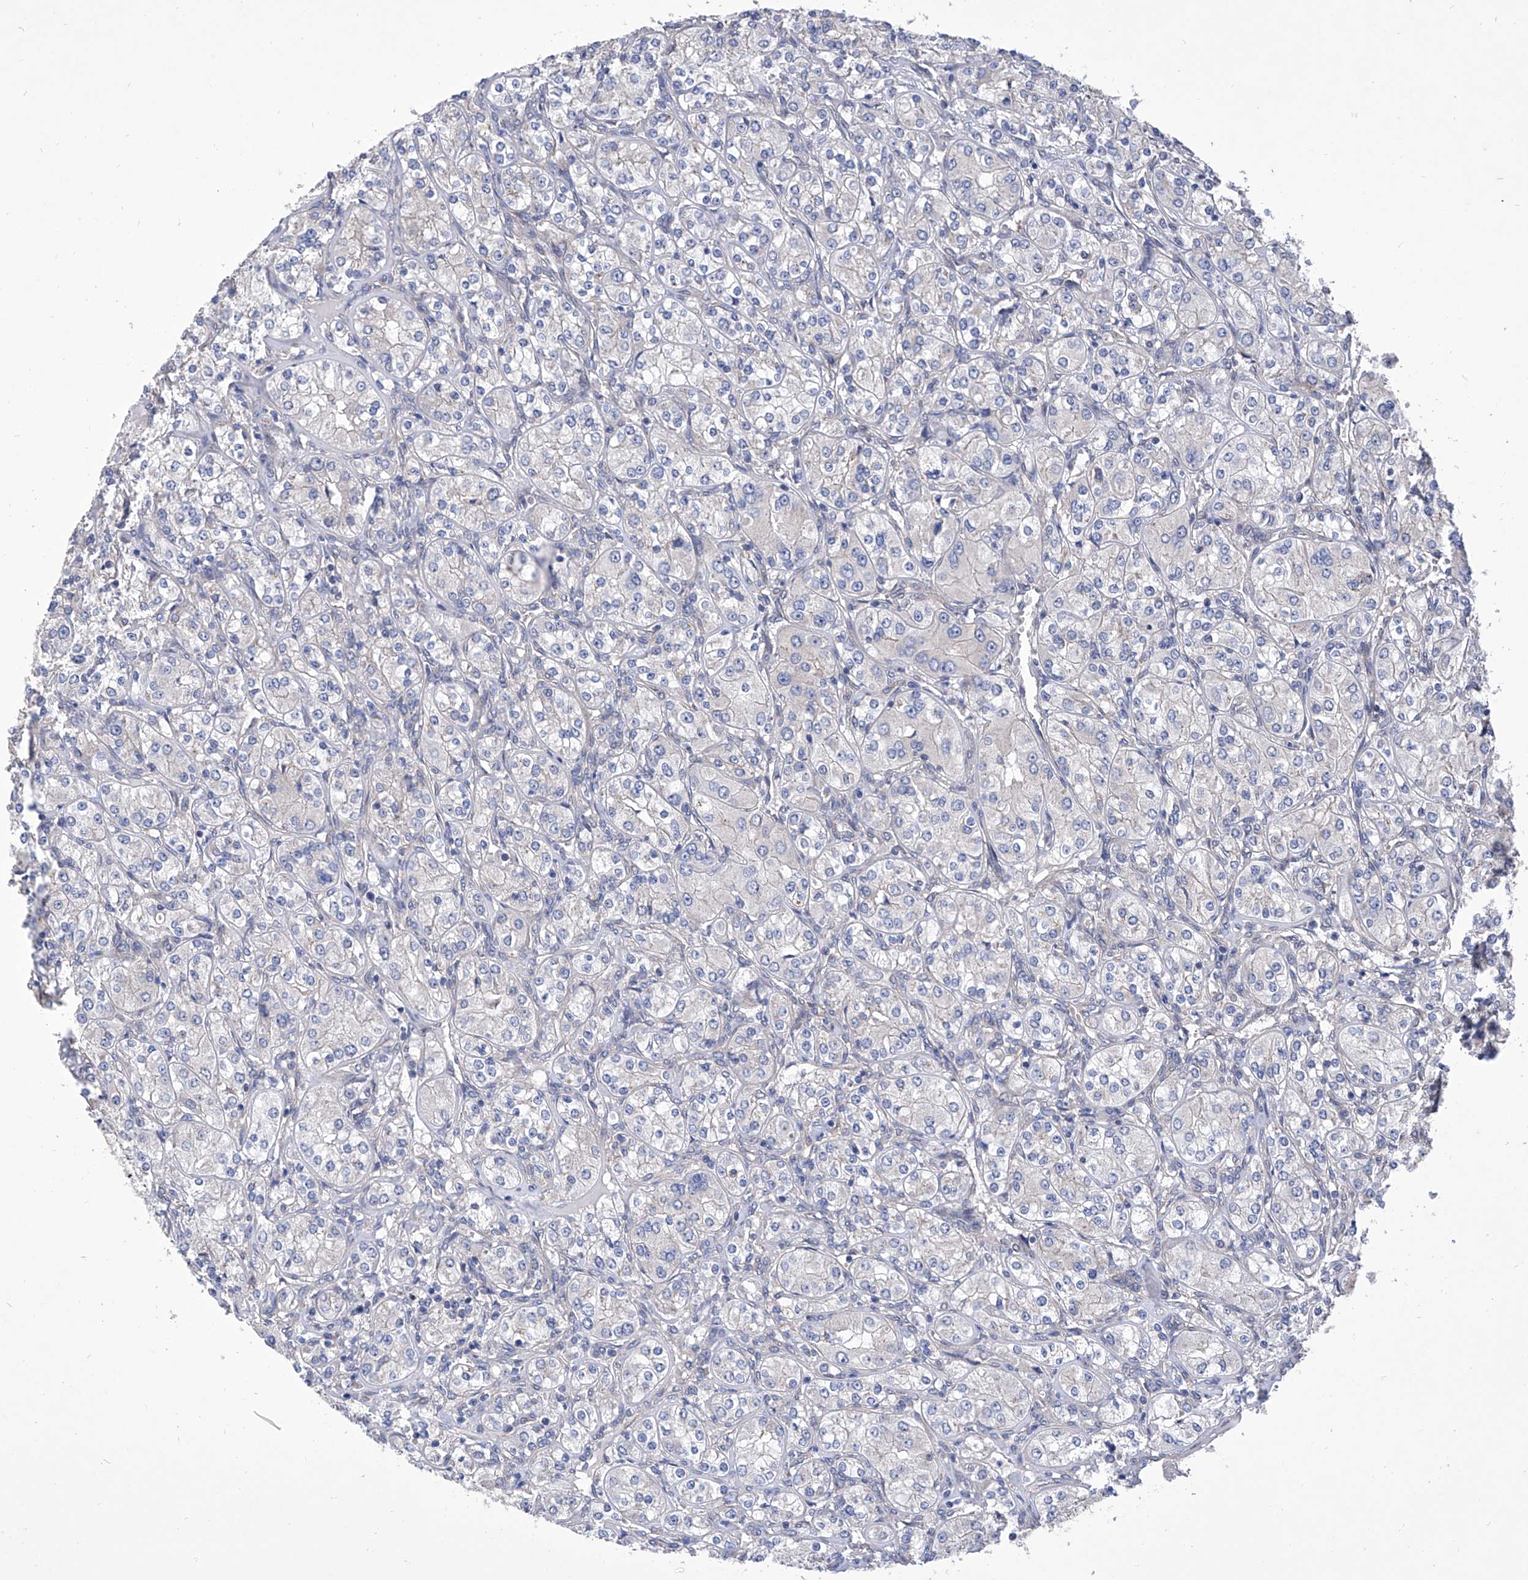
{"staining": {"intensity": "negative", "quantity": "none", "location": "none"}, "tissue": "renal cancer", "cell_type": "Tumor cells", "image_type": "cancer", "snomed": [{"axis": "morphology", "description": "Adenocarcinoma, NOS"}, {"axis": "topography", "description": "Kidney"}], "caption": "Immunohistochemistry (IHC) photomicrograph of neoplastic tissue: renal cancer stained with DAB (3,3'-diaminobenzidine) exhibits no significant protein positivity in tumor cells.", "gene": "TJAP1", "patient": {"sex": "male", "age": 77}}